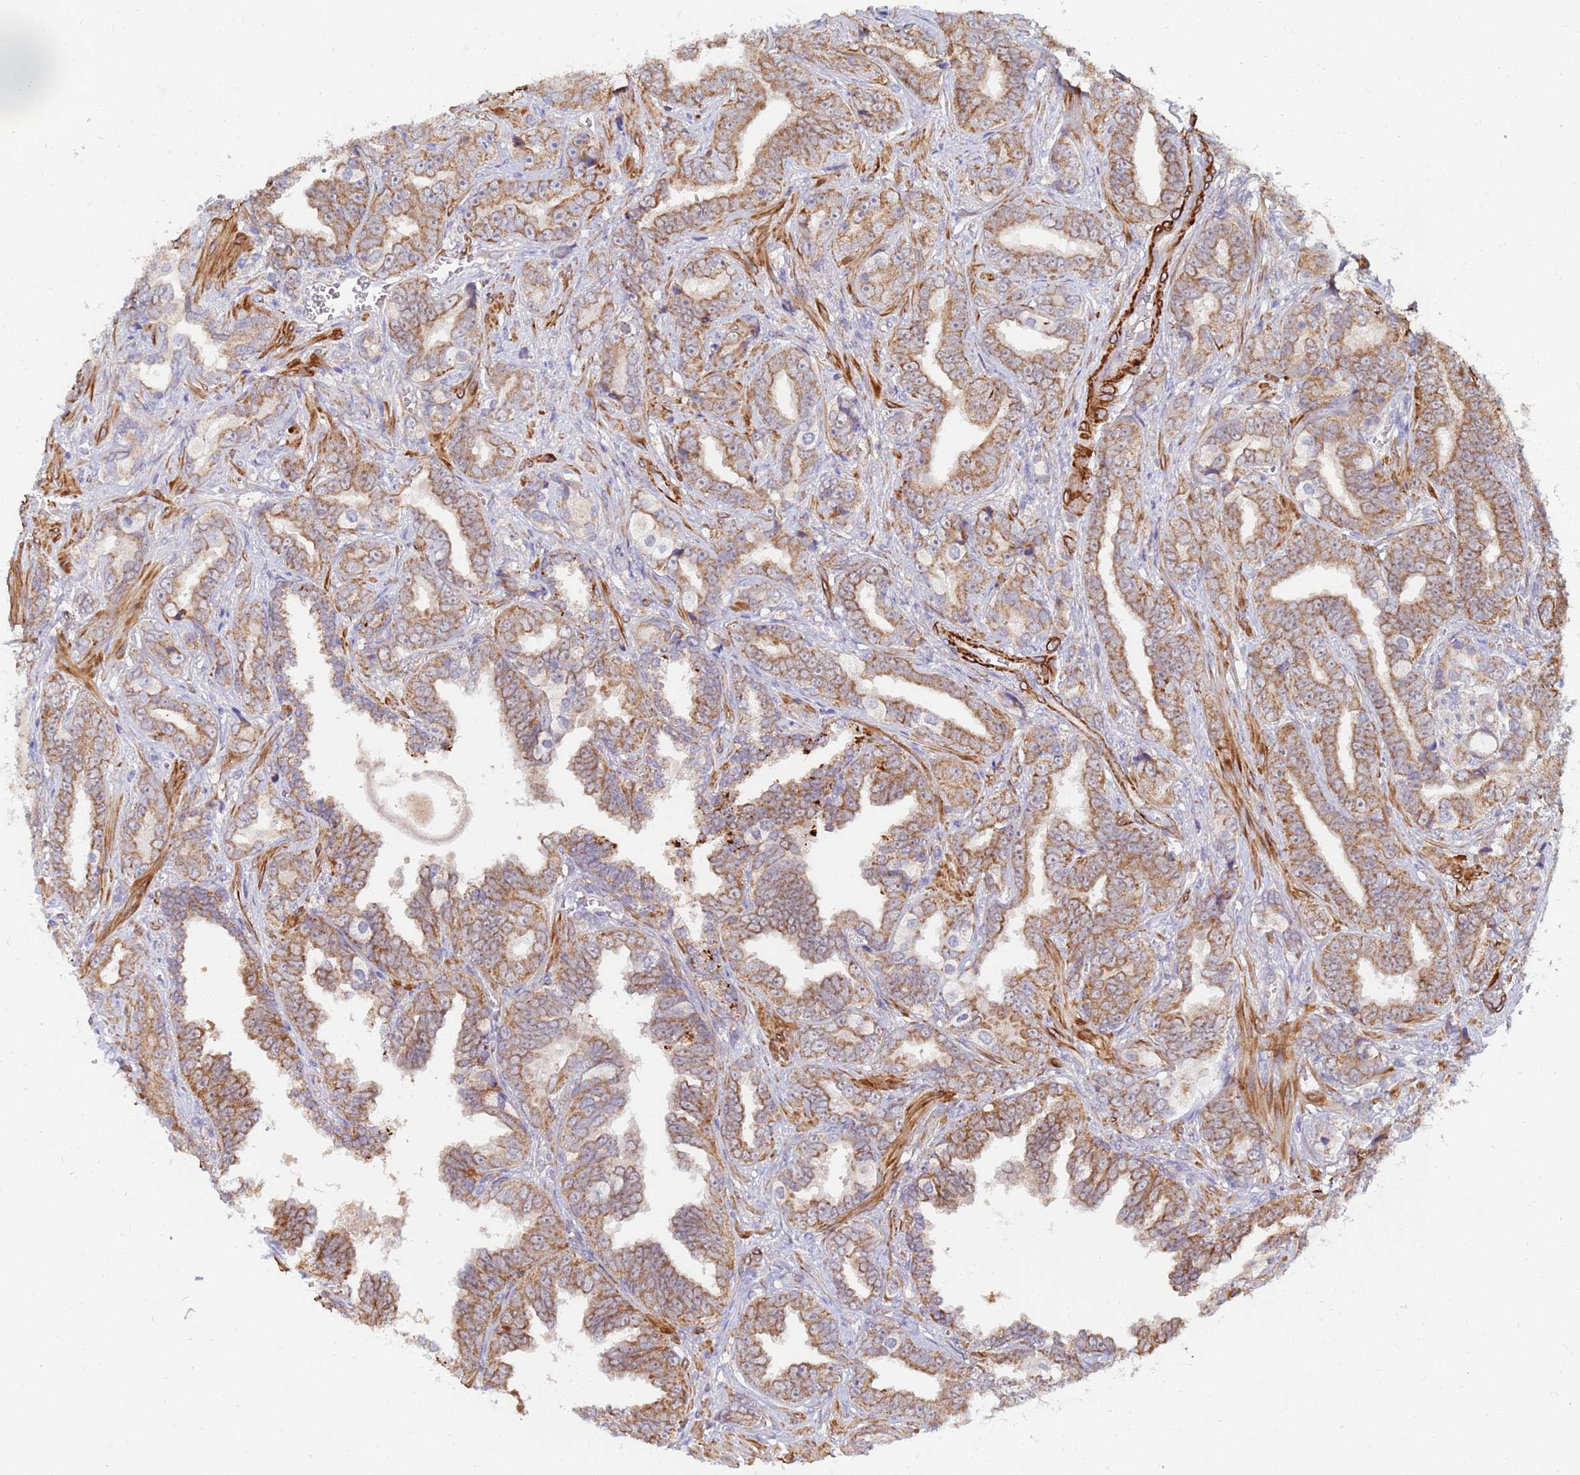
{"staining": {"intensity": "moderate", "quantity": ">75%", "location": "cytoplasmic/membranous"}, "tissue": "prostate cancer", "cell_type": "Tumor cells", "image_type": "cancer", "snomed": [{"axis": "morphology", "description": "Adenocarcinoma, High grade"}, {"axis": "topography", "description": "Prostate"}], "caption": "Prostate adenocarcinoma (high-grade) stained with a brown dye displays moderate cytoplasmic/membranous positive staining in approximately >75% of tumor cells.", "gene": "SDR39U1", "patient": {"sex": "male", "age": 67}}